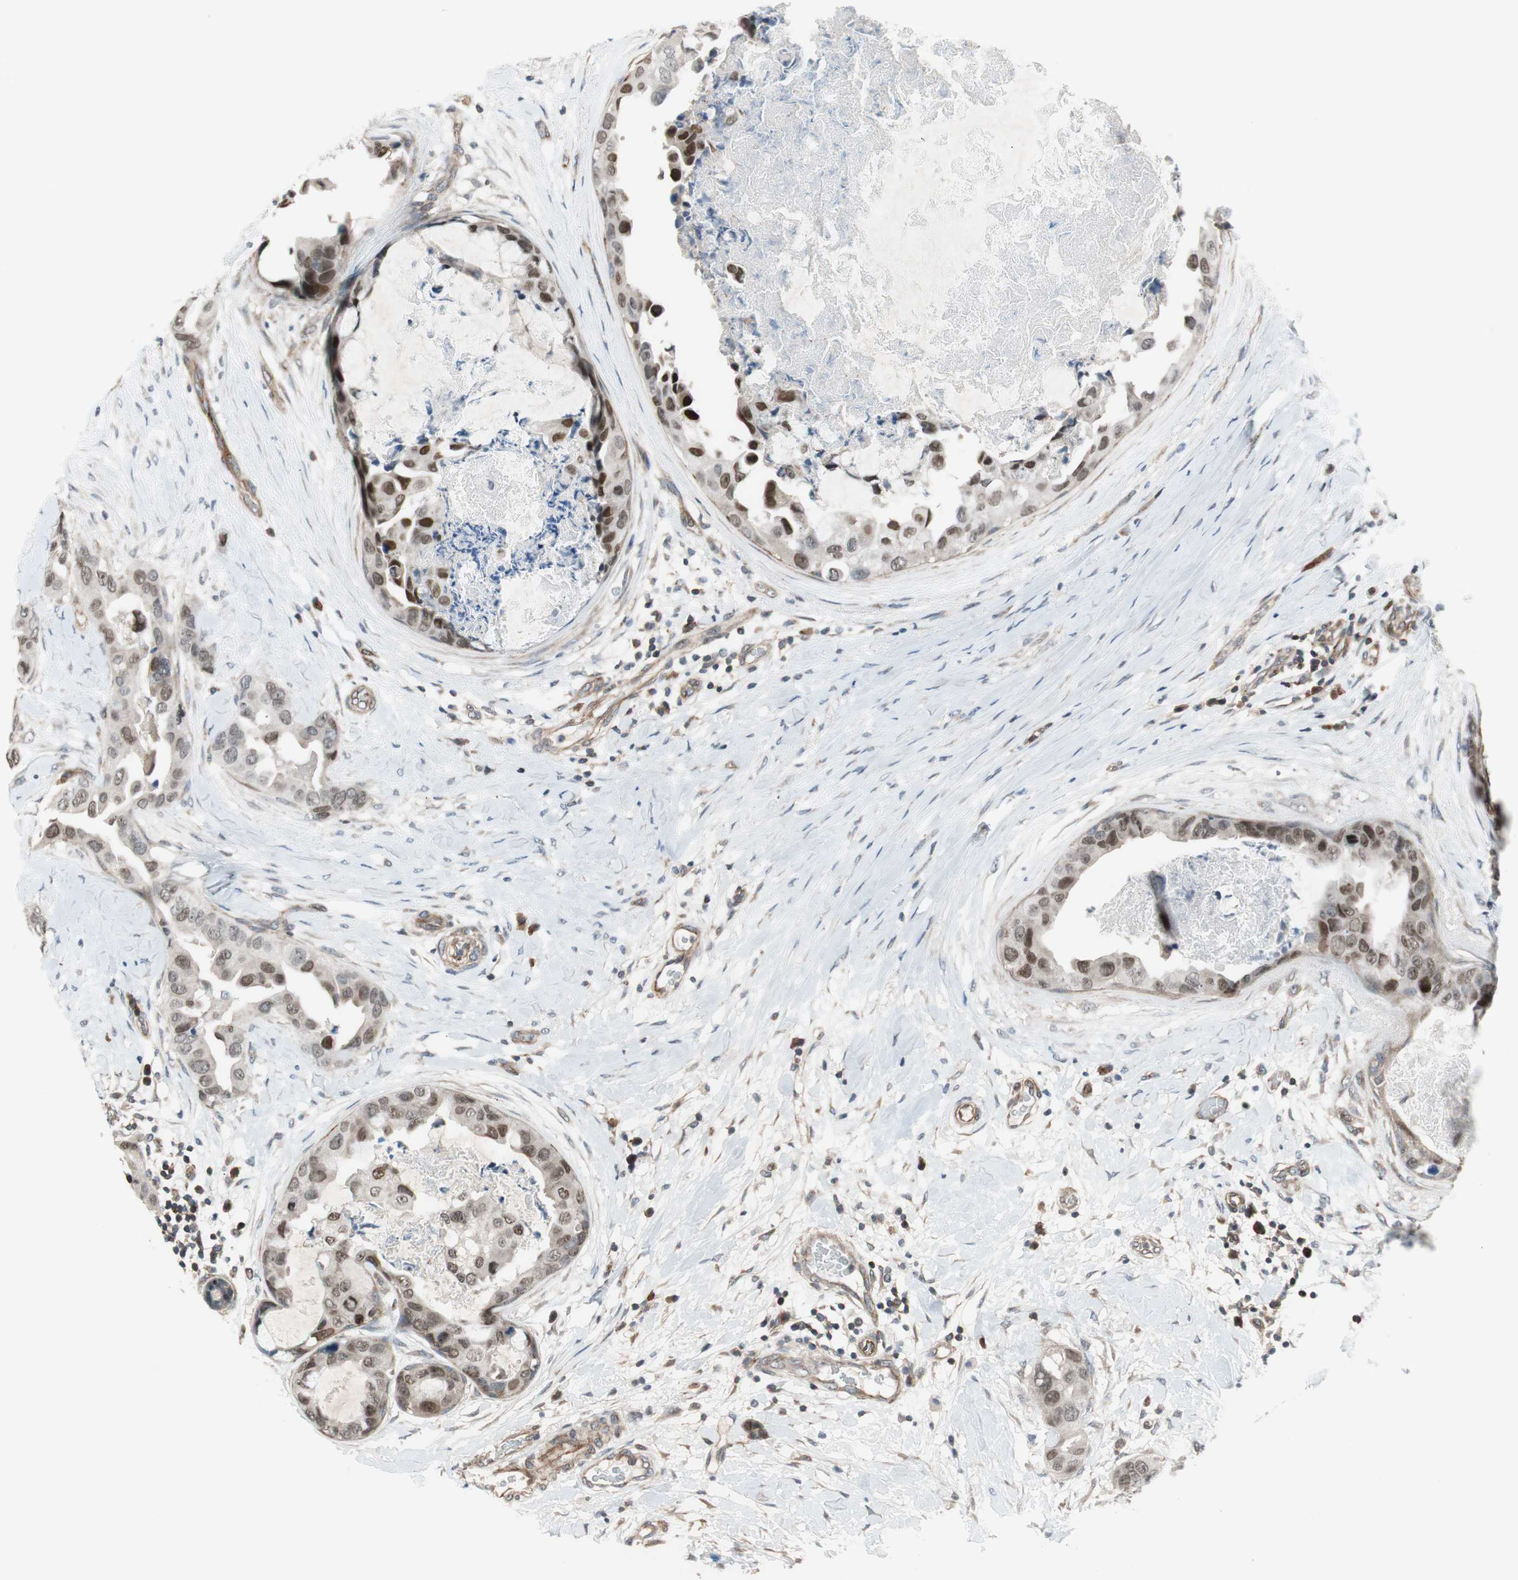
{"staining": {"intensity": "moderate", "quantity": "25%-75%", "location": "nuclear"}, "tissue": "breast cancer", "cell_type": "Tumor cells", "image_type": "cancer", "snomed": [{"axis": "morphology", "description": "Duct carcinoma"}, {"axis": "topography", "description": "Breast"}], "caption": "Brown immunohistochemical staining in breast cancer (intraductal carcinoma) reveals moderate nuclear positivity in about 25%-75% of tumor cells.", "gene": "GRHL1", "patient": {"sex": "female", "age": 40}}